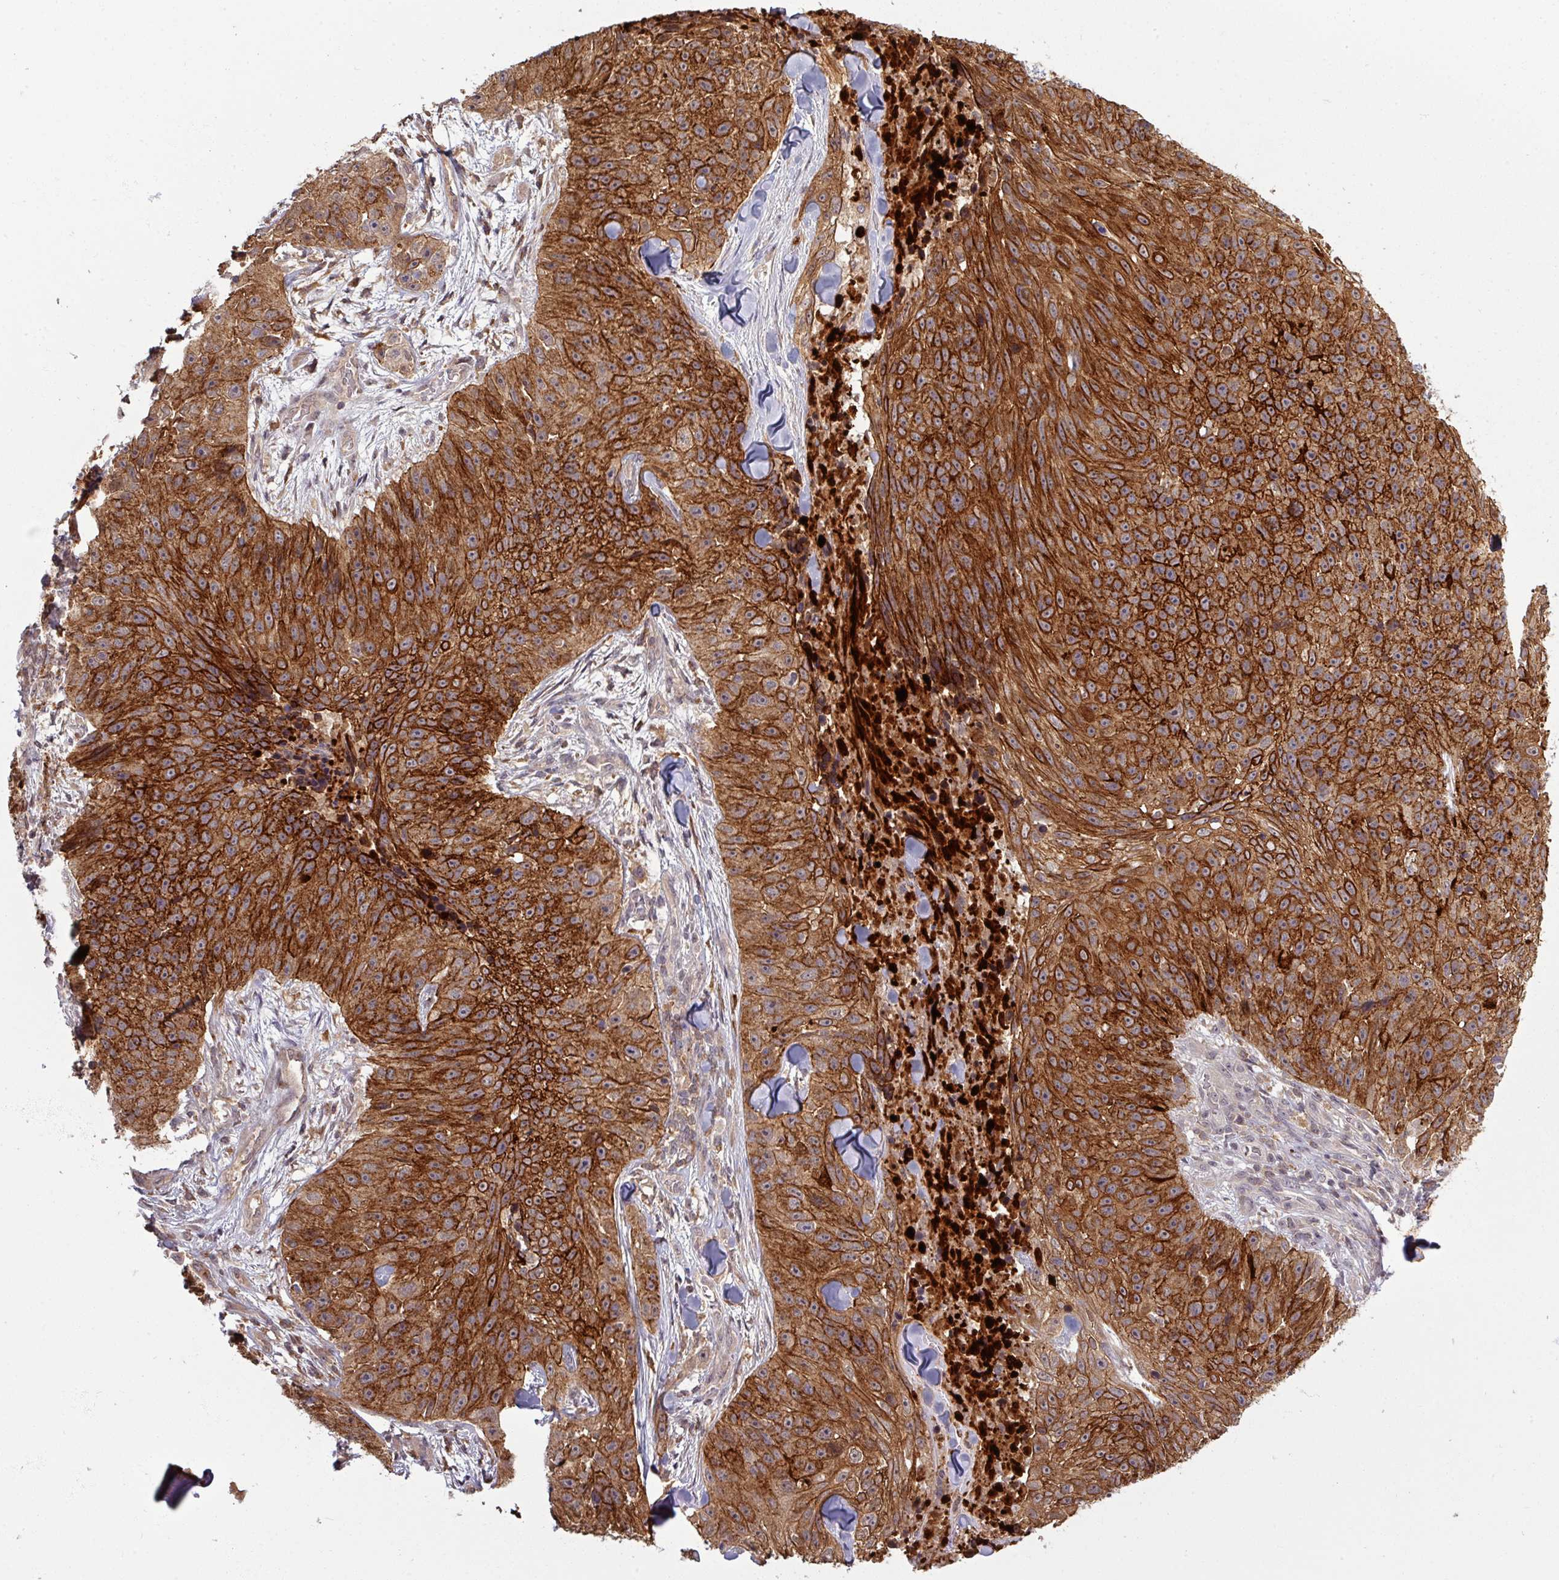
{"staining": {"intensity": "strong", "quantity": ">75%", "location": "cytoplasmic/membranous"}, "tissue": "skin cancer", "cell_type": "Tumor cells", "image_type": "cancer", "snomed": [{"axis": "morphology", "description": "Squamous cell carcinoma, NOS"}, {"axis": "topography", "description": "Skin"}], "caption": "IHC histopathology image of skin cancer (squamous cell carcinoma) stained for a protein (brown), which reveals high levels of strong cytoplasmic/membranous expression in about >75% of tumor cells.", "gene": "TUSC3", "patient": {"sex": "female", "age": 87}}